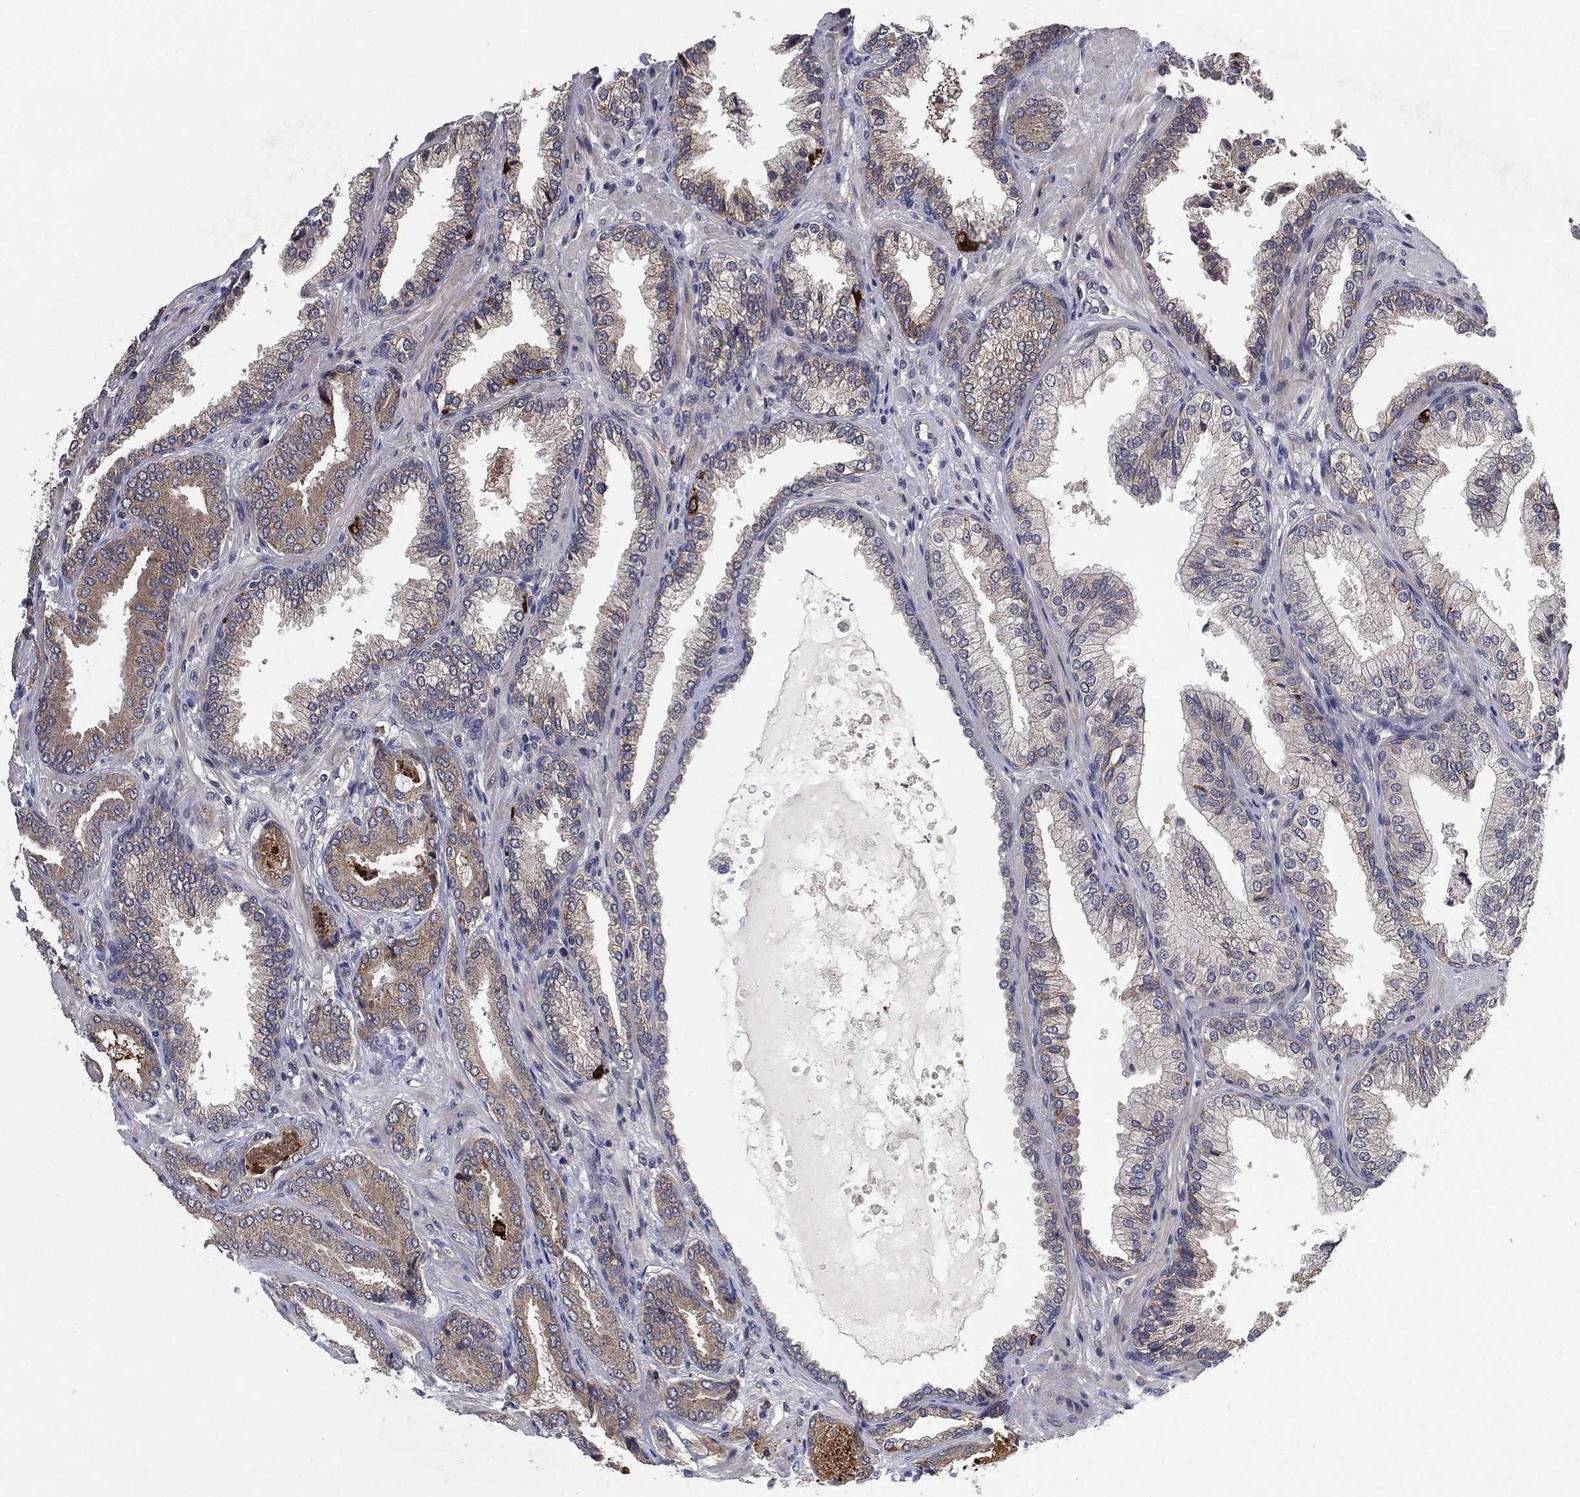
{"staining": {"intensity": "weak", "quantity": "<25%", "location": "cytoplasmic/membranous"}, "tissue": "prostate cancer", "cell_type": "Tumor cells", "image_type": "cancer", "snomed": [{"axis": "morphology", "description": "Adenocarcinoma, Low grade"}, {"axis": "topography", "description": "Prostate"}], "caption": "The photomicrograph reveals no staining of tumor cells in prostate adenocarcinoma (low-grade).", "gene": "SELENOO", "patient": {"sex": "male", "age": 68}}